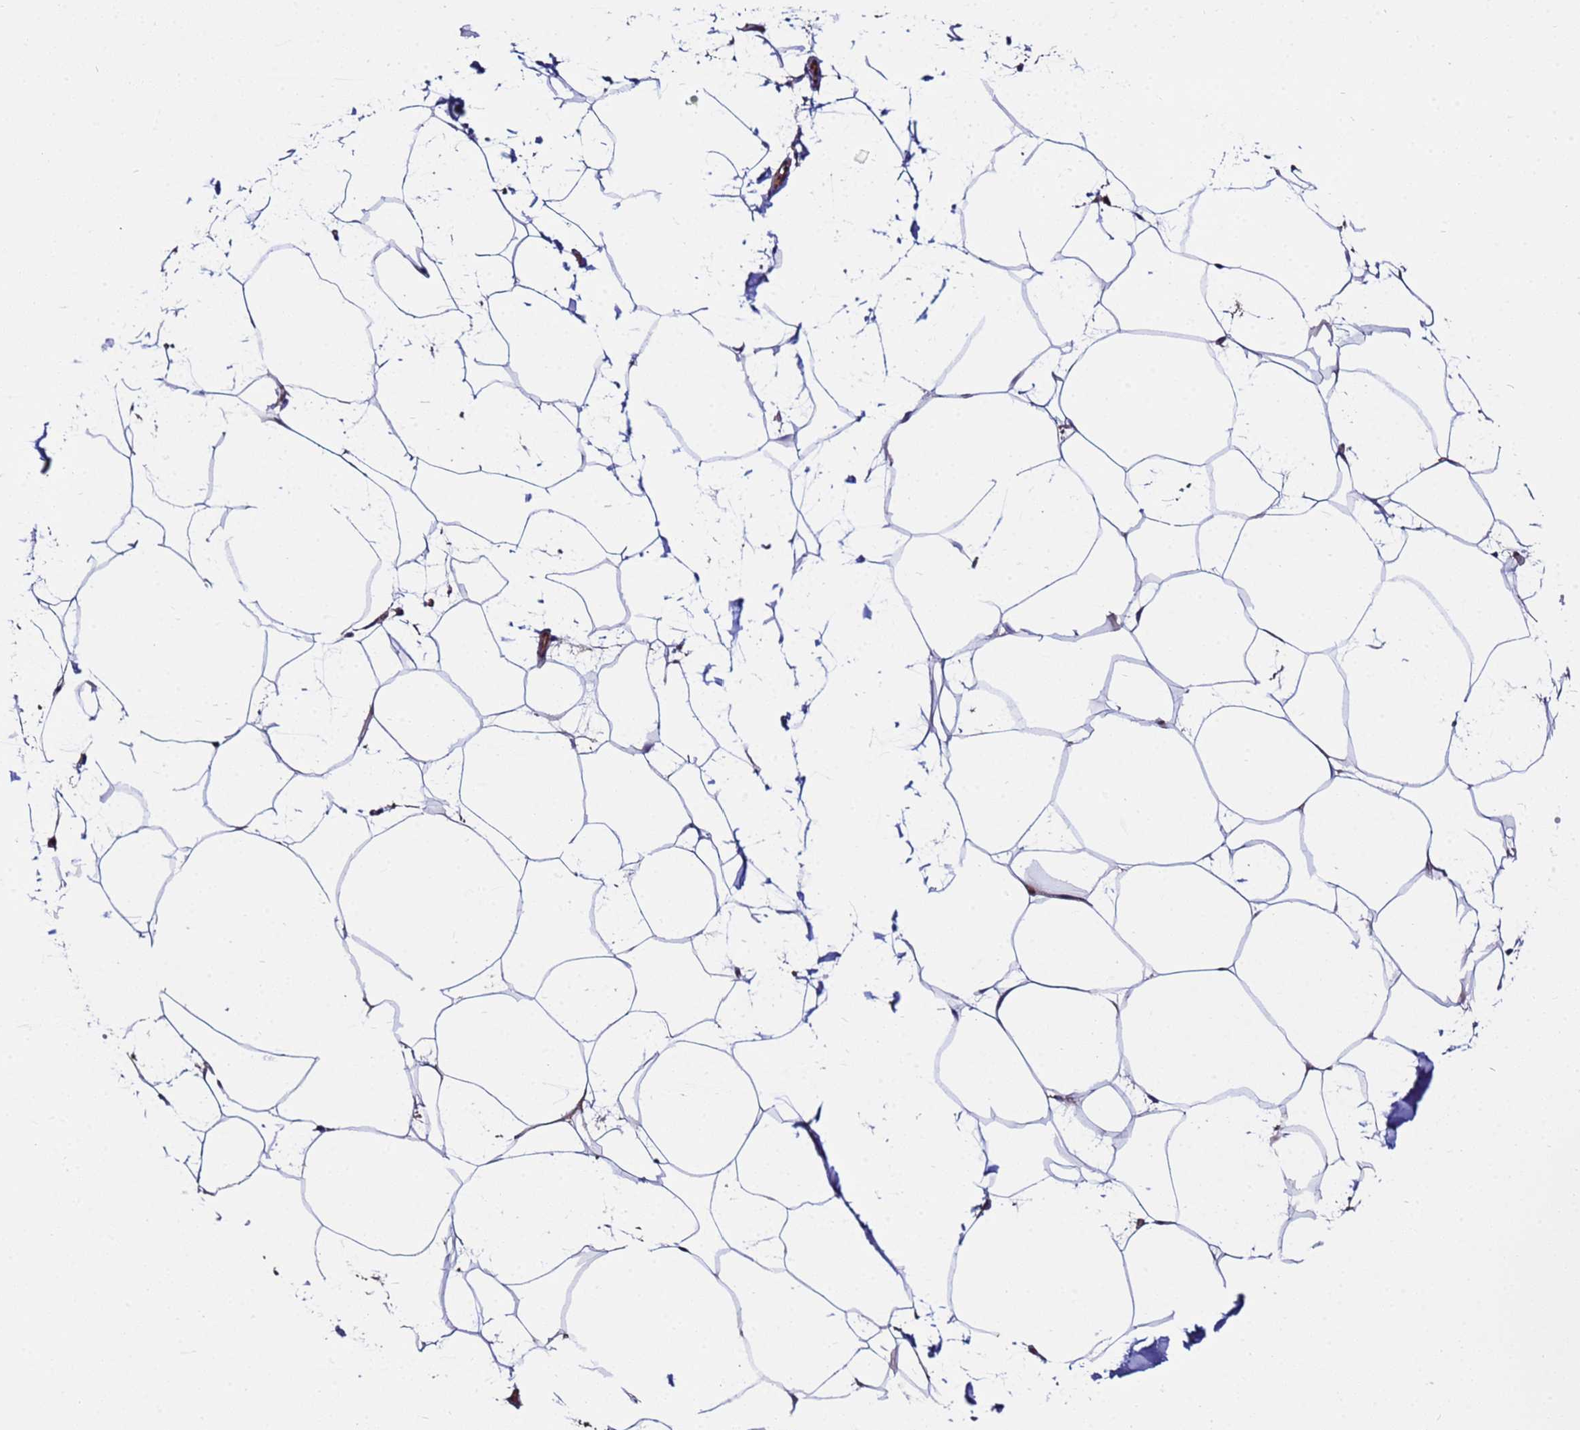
{"staining": {"intensity": "negative", "quantity": "none", "location": "none"}, "tissue": "adipose tissue", "cell_type": "Adipocytes", "image_type": "normal", "snomed": [{"axis": "morphology", "description": "Normal tissue, NOS"}, {"axis": "topography", "description": "Adipose tissue"}], "caption": "Adipose tissue was stained to show a protein in brown. There is no significant expression in adipocytes. The staining was performed using DAB (3,3'-diaminobenzidine) to visualize the protein expression in brown, while the nuclei were stained in blue with hematoxylin (Magnification: 20x).", "gene": "POTEE", "patient": {"sex": "female", "age": 37}}